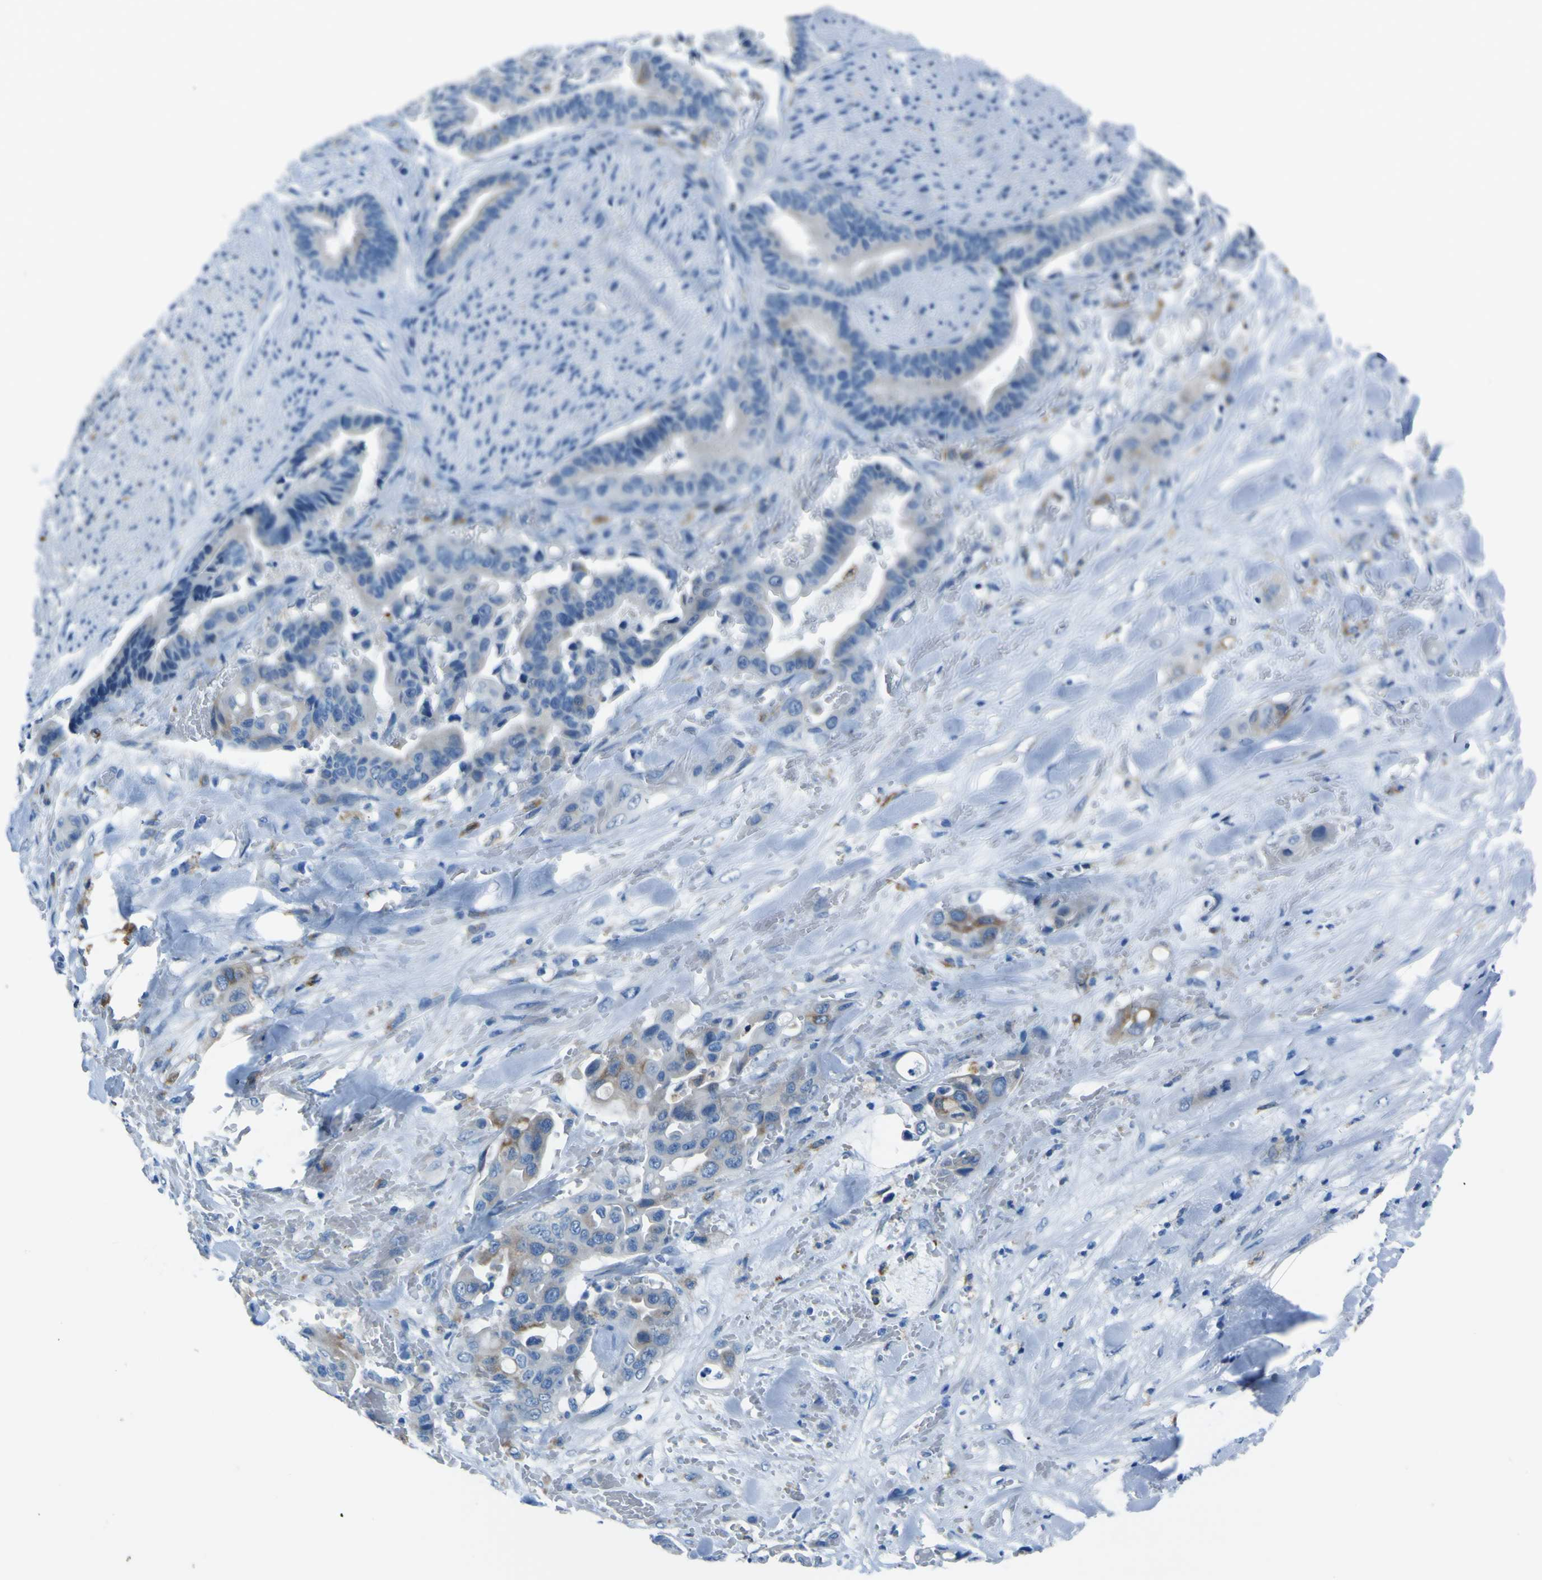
{"staining": {"intensity": "weak", "quantity": "<25%", "location": "cytoplasmic/membranous"}, "tissue": "liver cancer", "cell_type": "Tumor cells", "image_type": "cancer", "snomed": [{"axis": "morphology", "description": "Cholangiocarcinoma"}, {"axis": "topography", "description": "Liver"}], "caption": "This is a histopathology image of immunohistochemistry (IHC) staining of liver cancer (cholangiocarcinoma), which shows no positivity in tumor cells.", "gene": "ACSL1", "patient": {"sex": "female", "age": 61}}